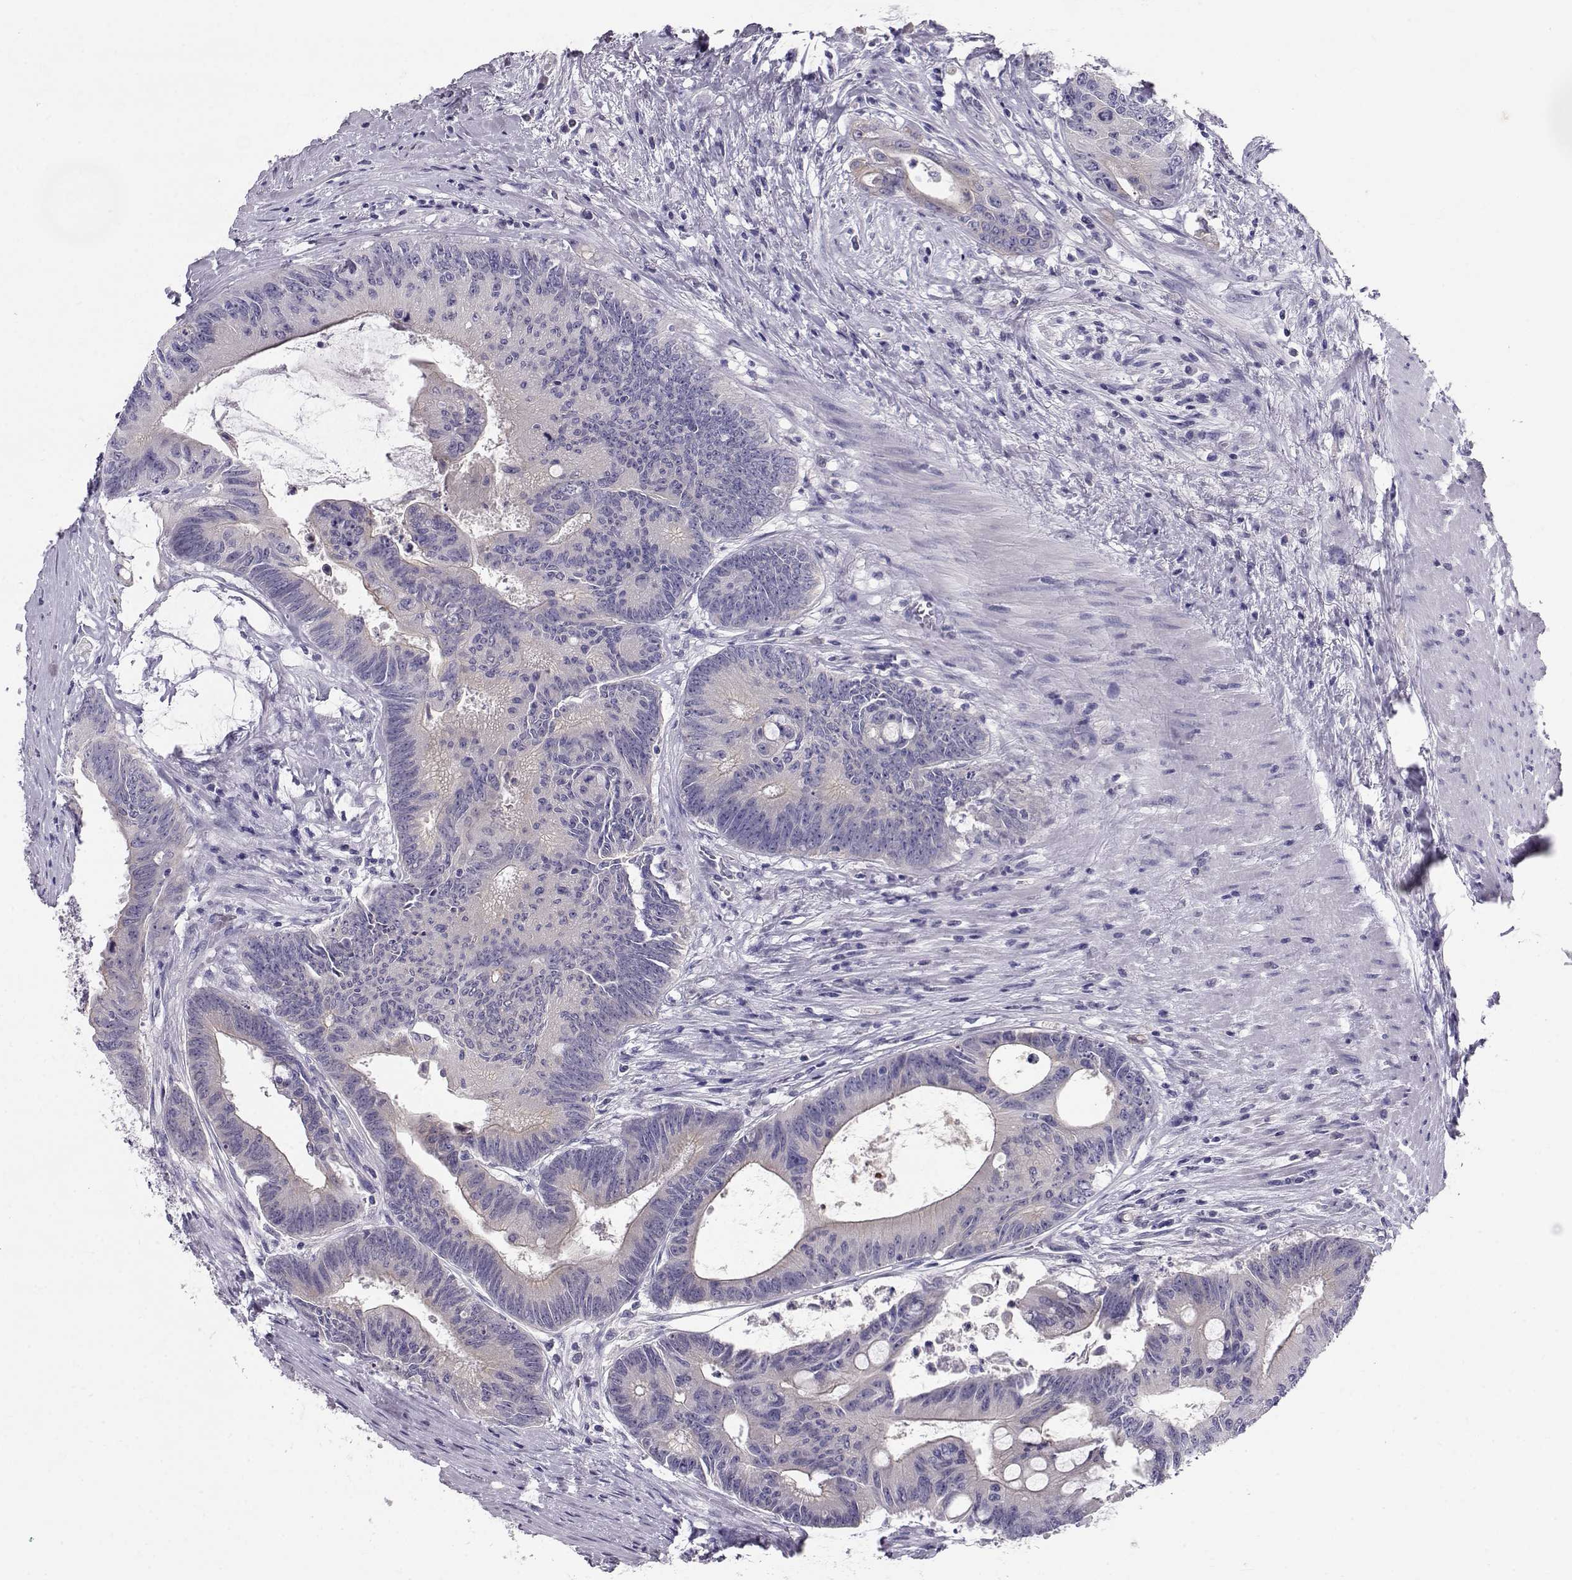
{"staining": {"intensity": "negative", "quantity": "none", "location": "none"}, "tissue": "colorectal cancer", "cell_type": "Tumor cells", "image_type": "cancer", "snomed": [{"axis": "morphology", "description": "Adenocarcinoma, NOS"}, {"axis": "topography", "description": "Rectum"}], "caption": "This is a photomicrograph of immunohistochemistry (IHC) staining of colorectal cancer, which shows no staining in tumor cells.", "gene": "GPR26", "patient": {"sex": "male", "age": 59}}